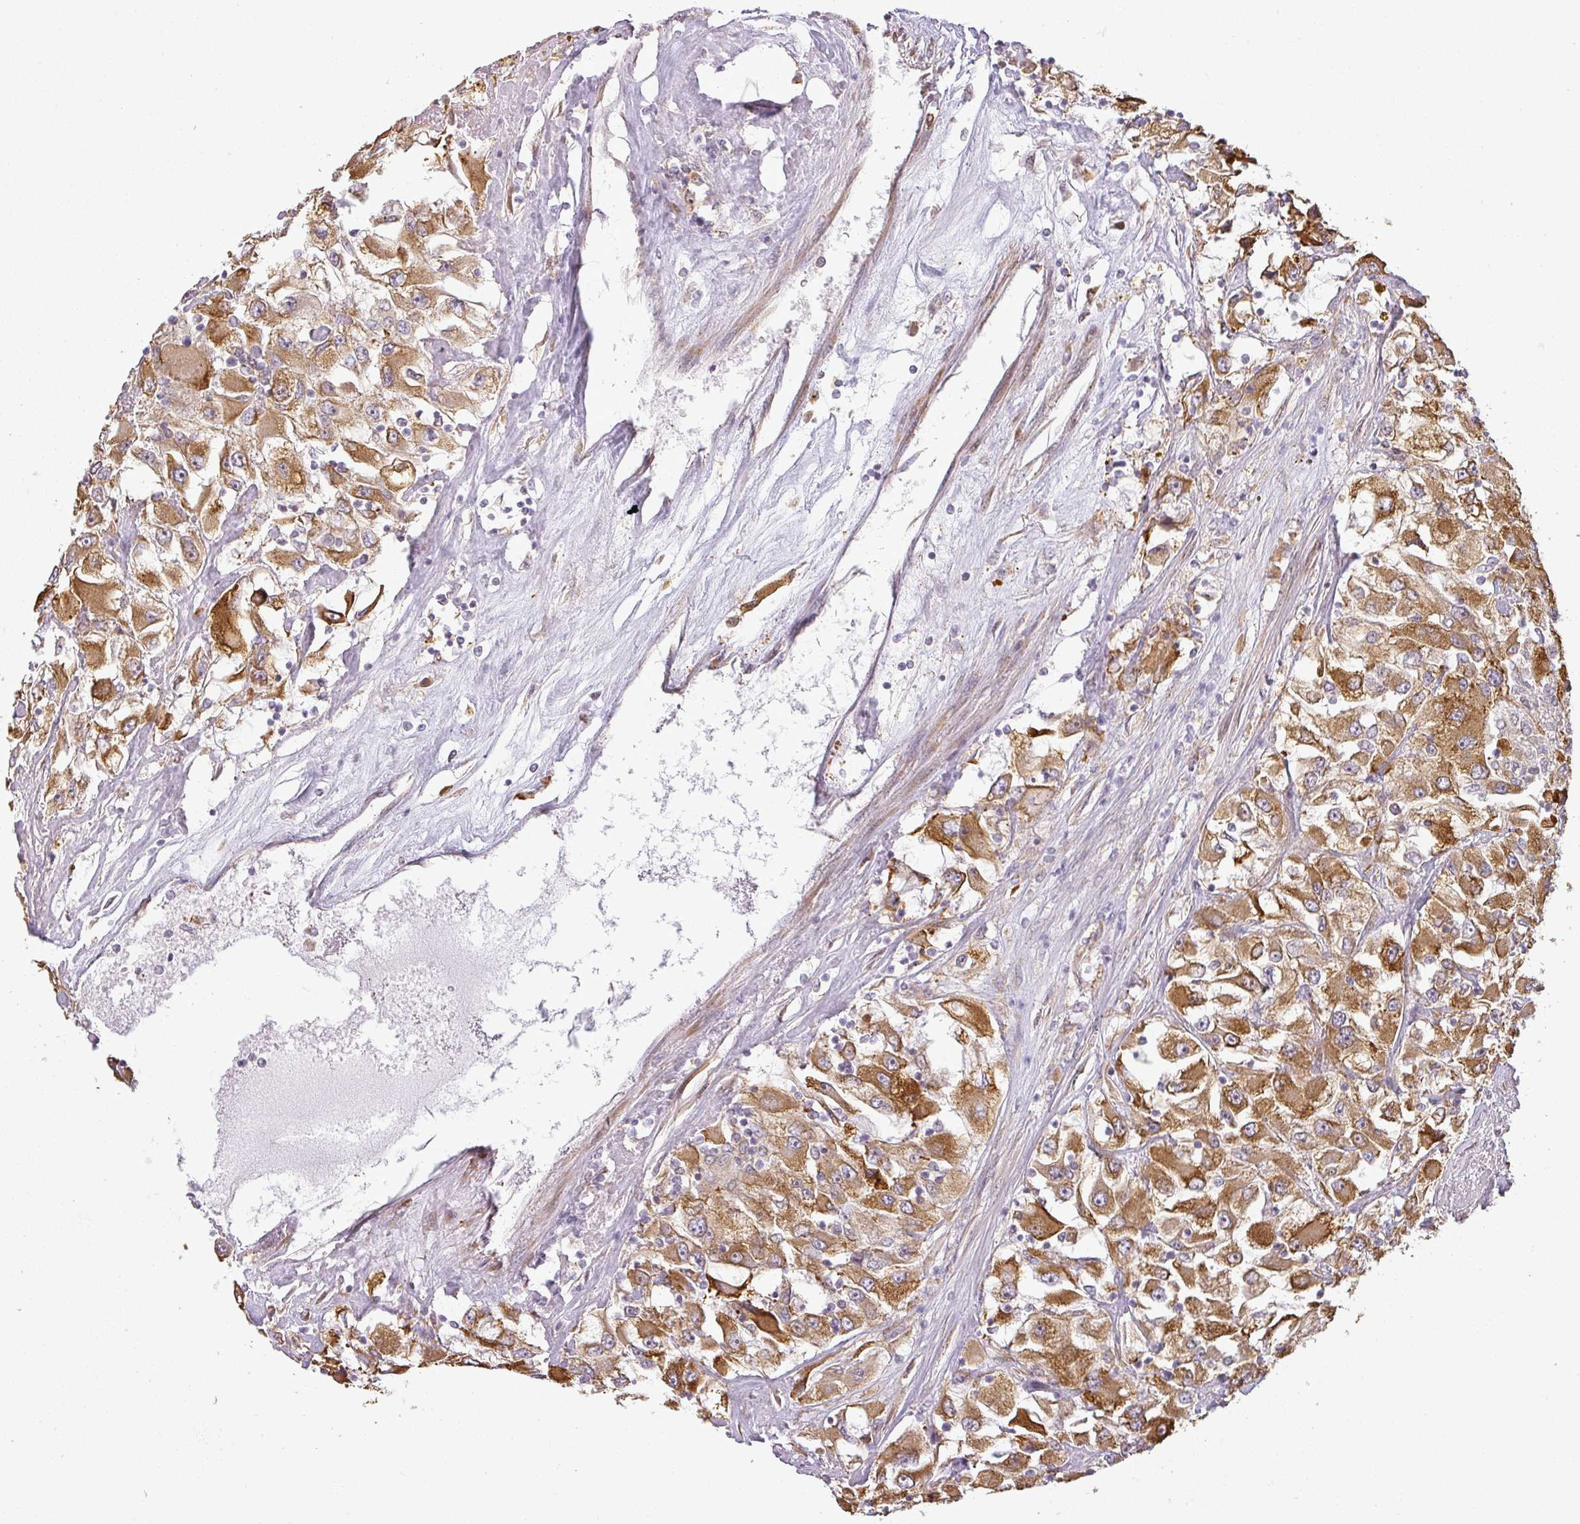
{"staining": {"intensity": "moderate", "quantity": ">75%", "location": "cytoplasmic/membranous"}, "tissue": "renal cancer", "cell_type": "Tumor cells", "image_type": "cancer", "snomed": [{"axis": "morphology", "description": "Adenocarcinoma, NOS"}, {"axis": "topography", "description": "Kidney"}], "caption": "The immunohistochemical stain labels moderate cytoplasmic/membranous positivity in tumor cells of renal cancer (adenocarcinoma) tissue. Using DAB (3,3'-diaminobenzidine) (brown) and hematoxylin (blue) stains, captured at high magnification using brightfield microscopy.", "gene": "CCDC144A", "patient": {"sex": "female", "age": 52}}